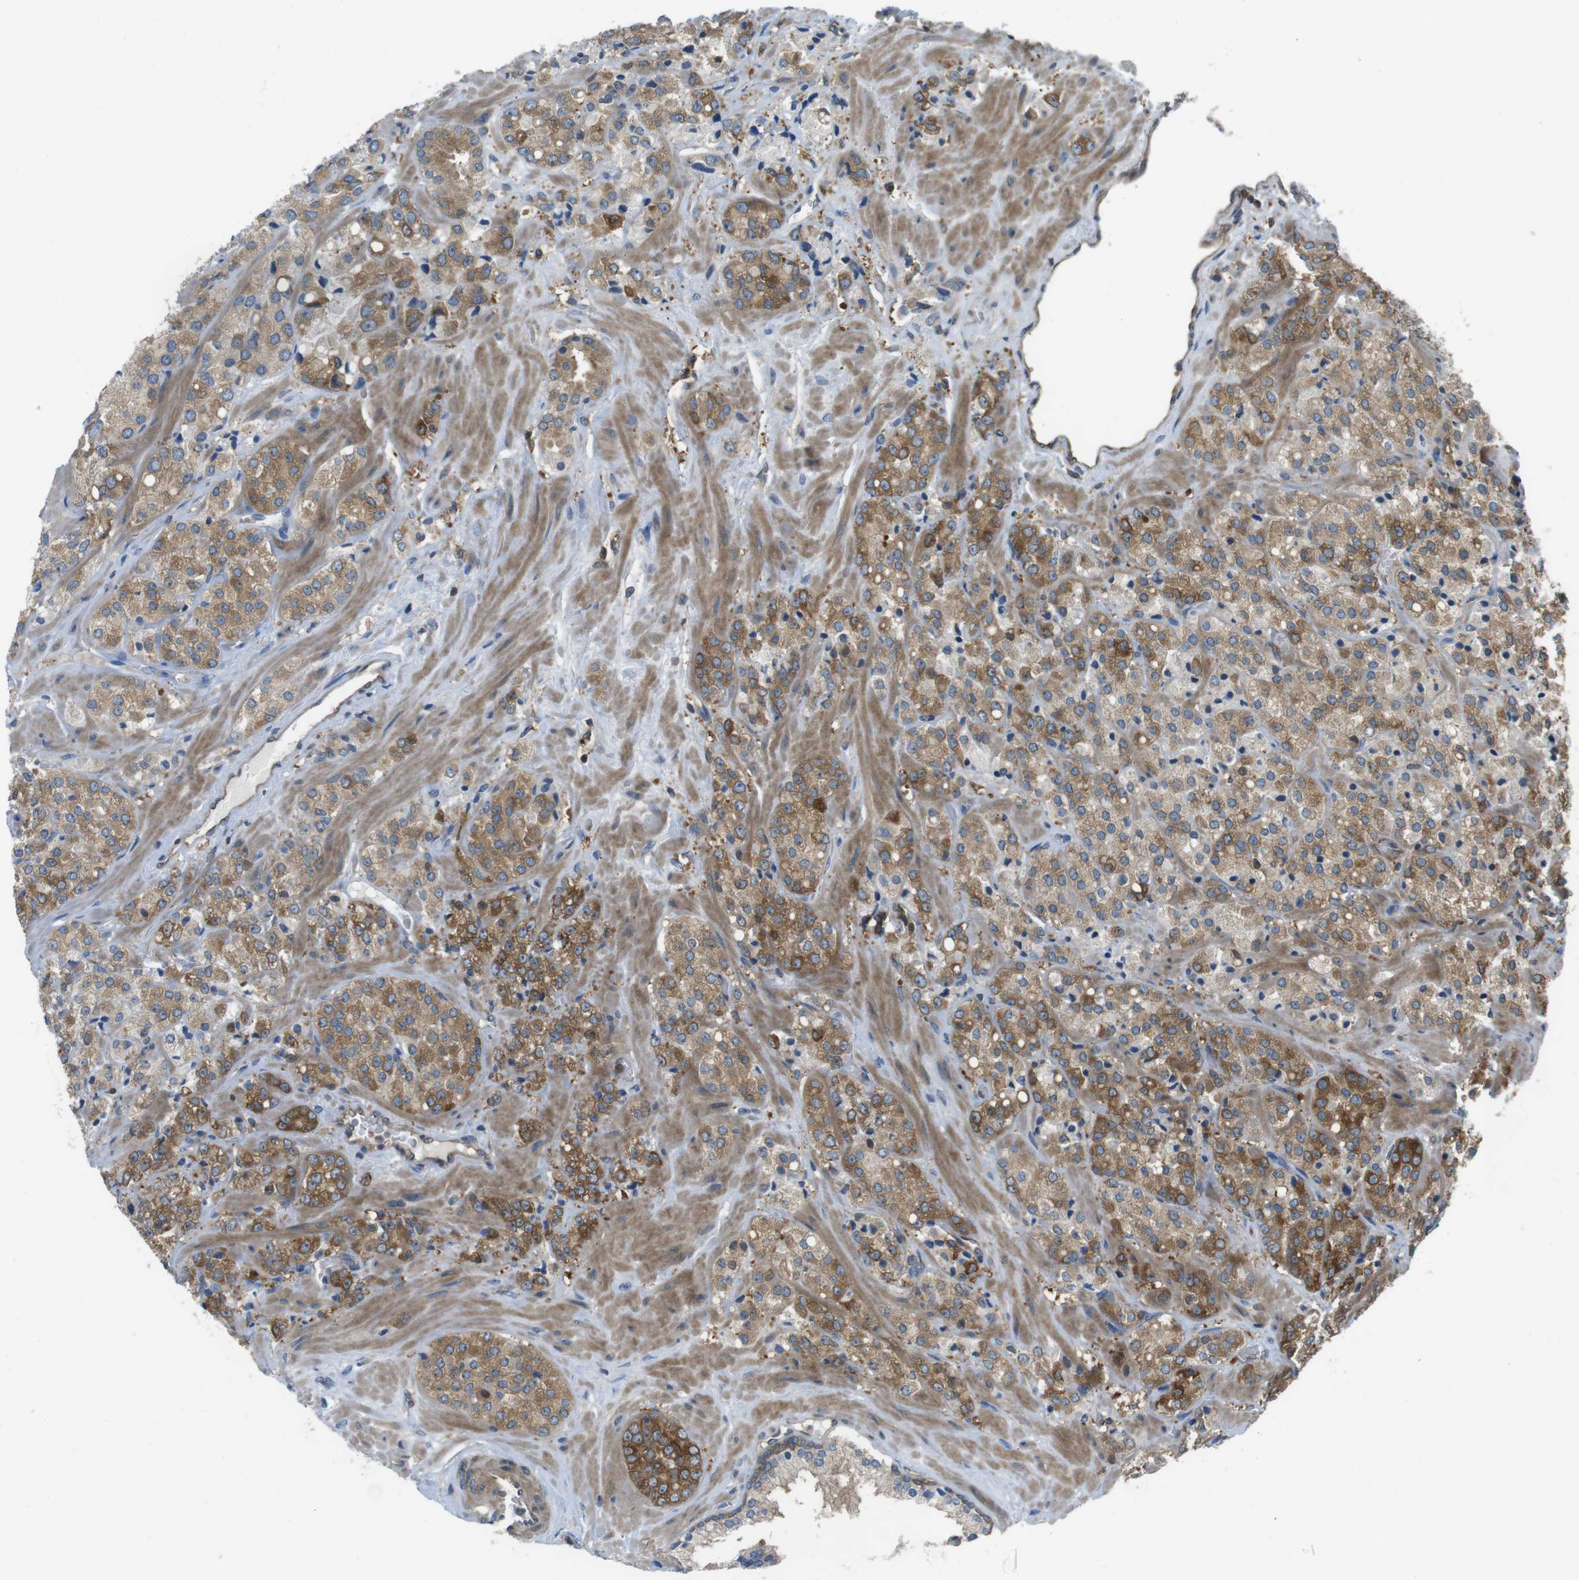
{"staining": {"intensity": "moderate", "quantity": ">75%", "location": "cytoplasmic/membranous"}, "tissue": "prostate cancer", "cell_type": "Tumor cells", "image_type": "cancer", "snomed": [{"axis": "morphology", "description": "Adenocarcinoma, High grade"}, {"axis": "topography", "description": "Prostate"}], "caption": "This micrograph exhibits prostate cancer stained with immunohistochemistry (IHC) to label a protein in brown. The cytoplasmic/membranous of tumor cells show moderate positivity for the protein. Nuclei are counter-stained blue.", "gene": "MTHFD1", "patient": {"sex": "male", "age": 64}}